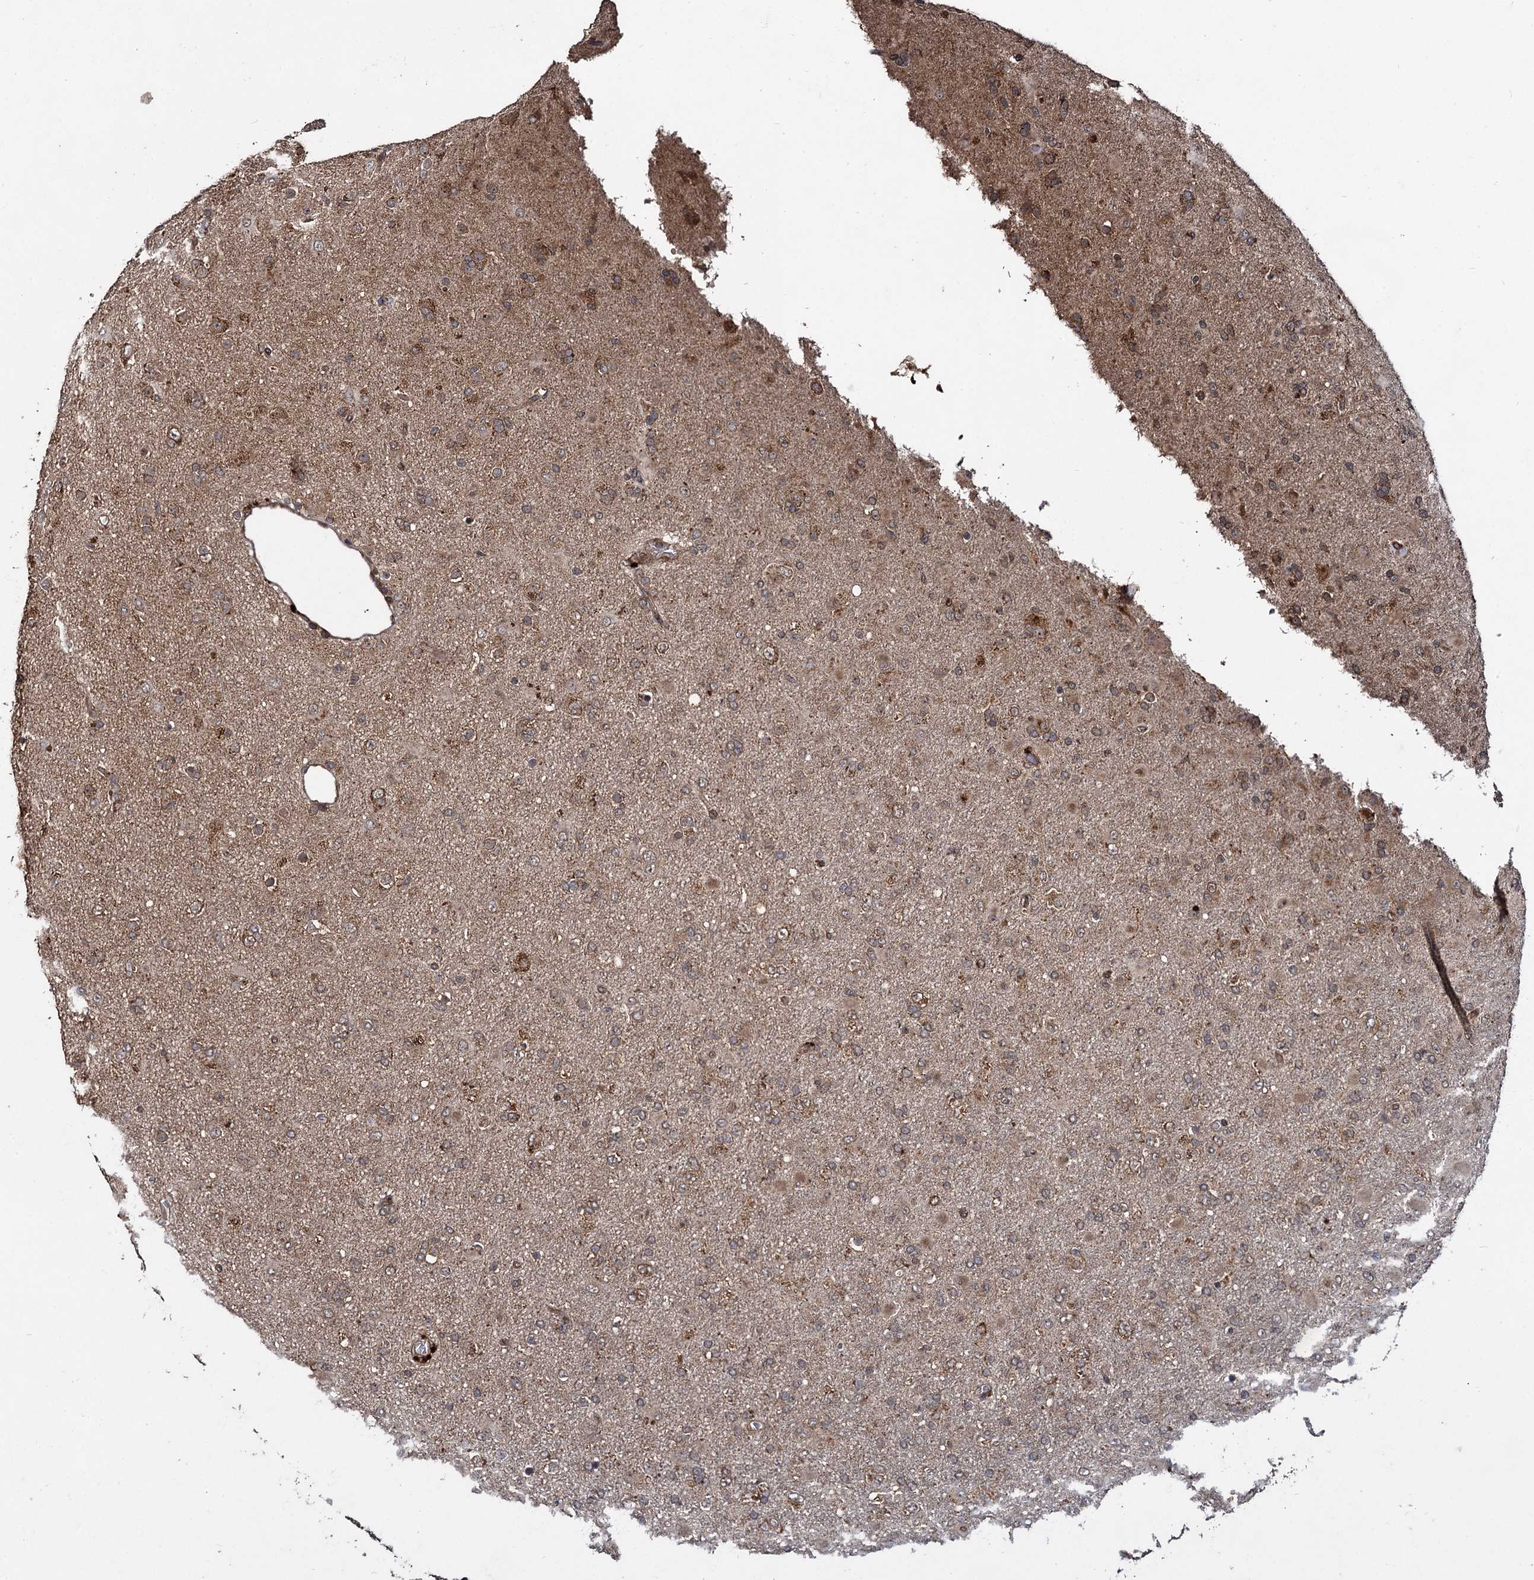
{"staining": {"intensity": "weak", "quantity": ">75%", "location": "cytoplasmic/membranous"}, "tissue": "glioma", "cell_type": "Tumor cells", "image_type": "cancer", "snomed": [{"axis": "morphology", "description": "Glioma, malignant, Low grade"}, {"axis": "topography", "description": "Brain"}], "caption": "There is low levels of weak cytoplasmic/membranous positivity in tumor cells of malignant low-grade glioma, as demonstrated by immunohistochemical staining (brown color).", "gene": "DCP1B", "patient": {"sex": "male", "age": 65}}